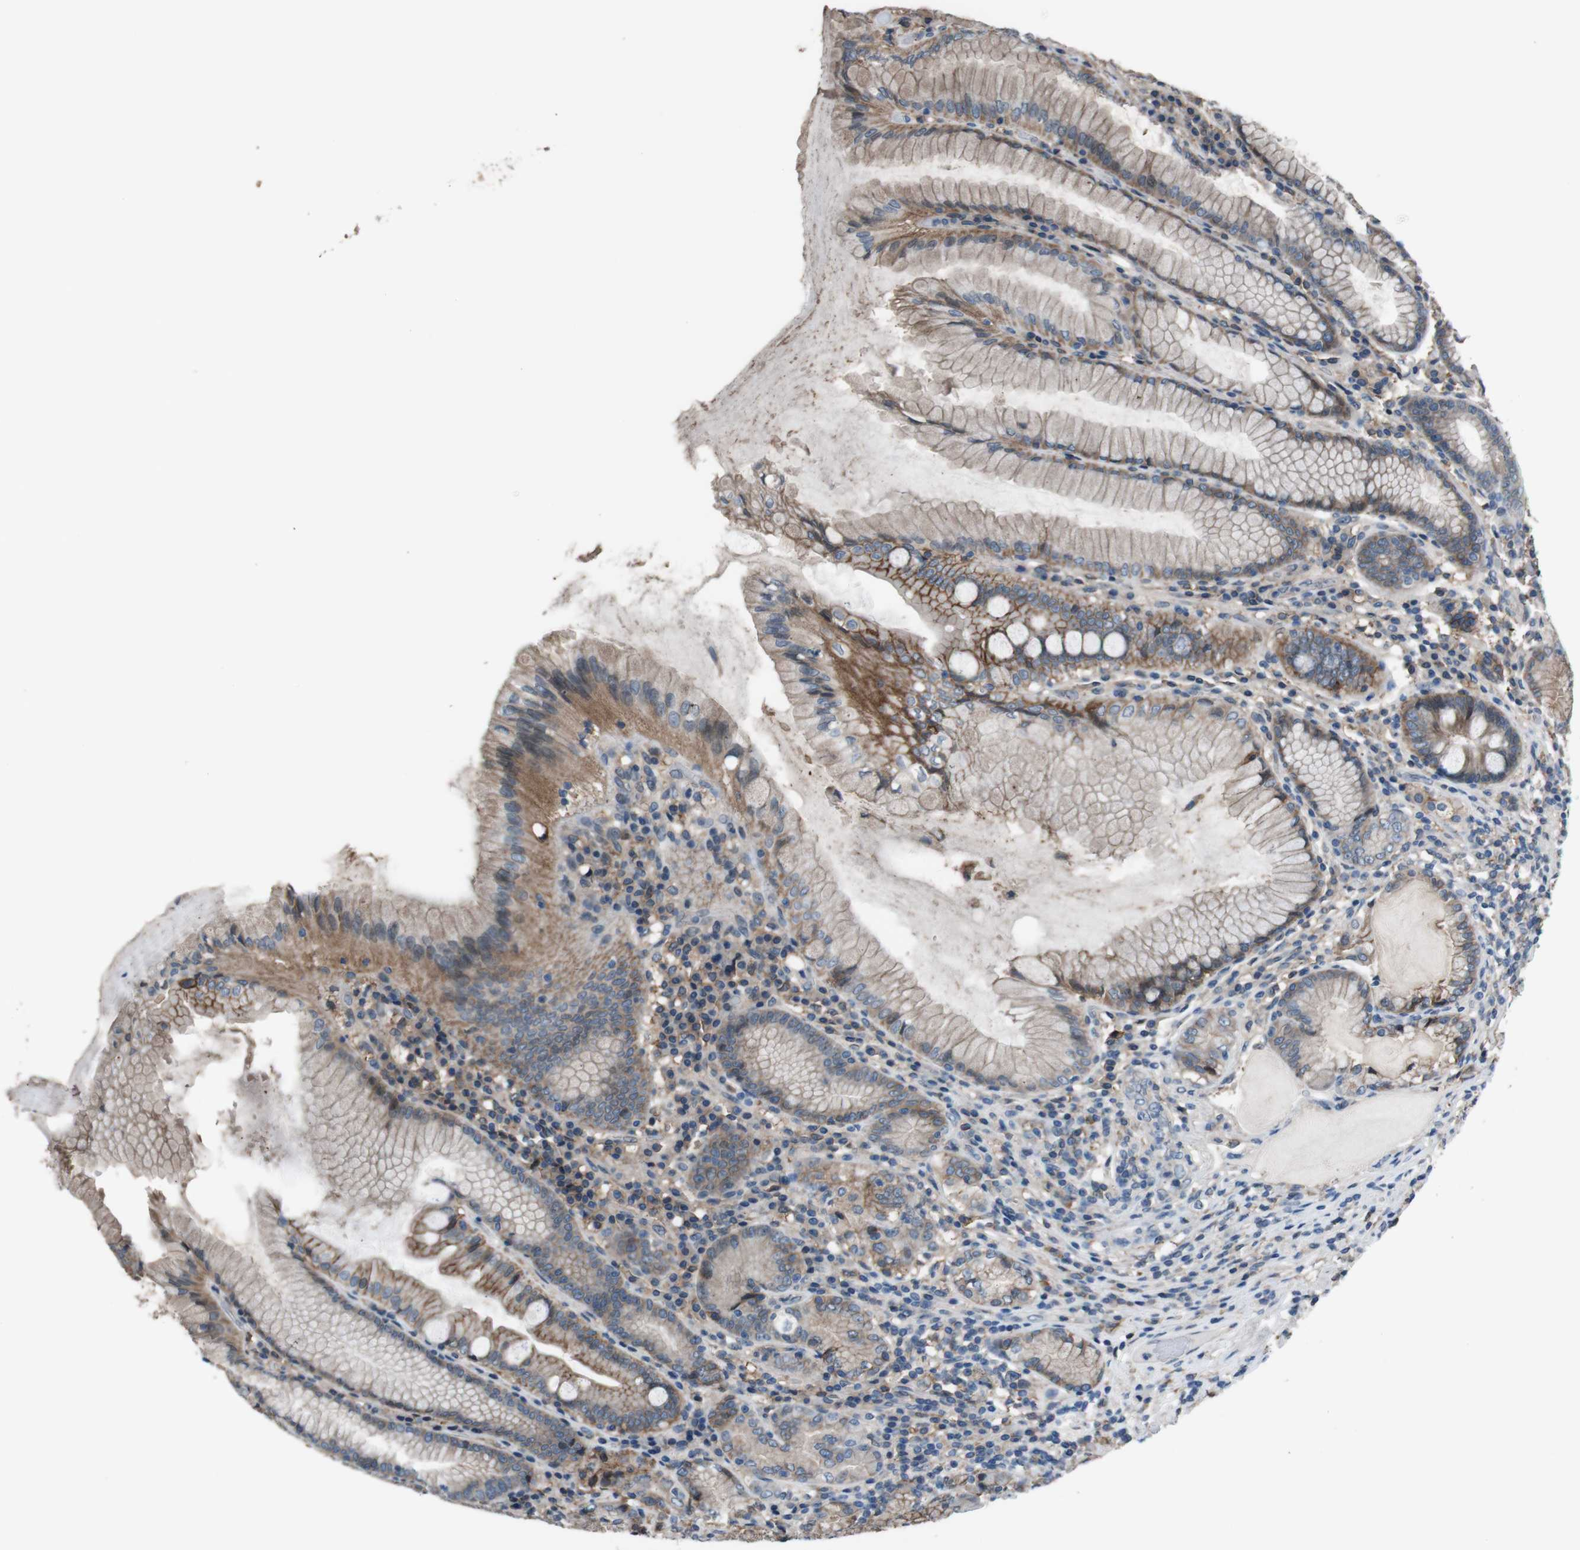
{"staining": {"intensity": "moderate", "quantity": "25%-75%", "location": "cytoplasmic/membranous"}, "tissue": "stomach", "cell_type": "Glandular cells", "image_type": "normal", "snomed": [{"axis": "morphology", "description": "Normal tissue, NOS"}, {"axis": "topography", "description": "Stomach, lower"}], "caption": "The histopathology image demonstrates a brown stain indicating the presence of a protein in the cytoplasmic/membranous of glandular cells in stomach. The staining is performed using DAB brown chromogen to label protein expression. The nuclei are counter-stained blue using hematoxylin.", "gene": "ATP2B1", "patient": {"sex": "female", "age": 76}}